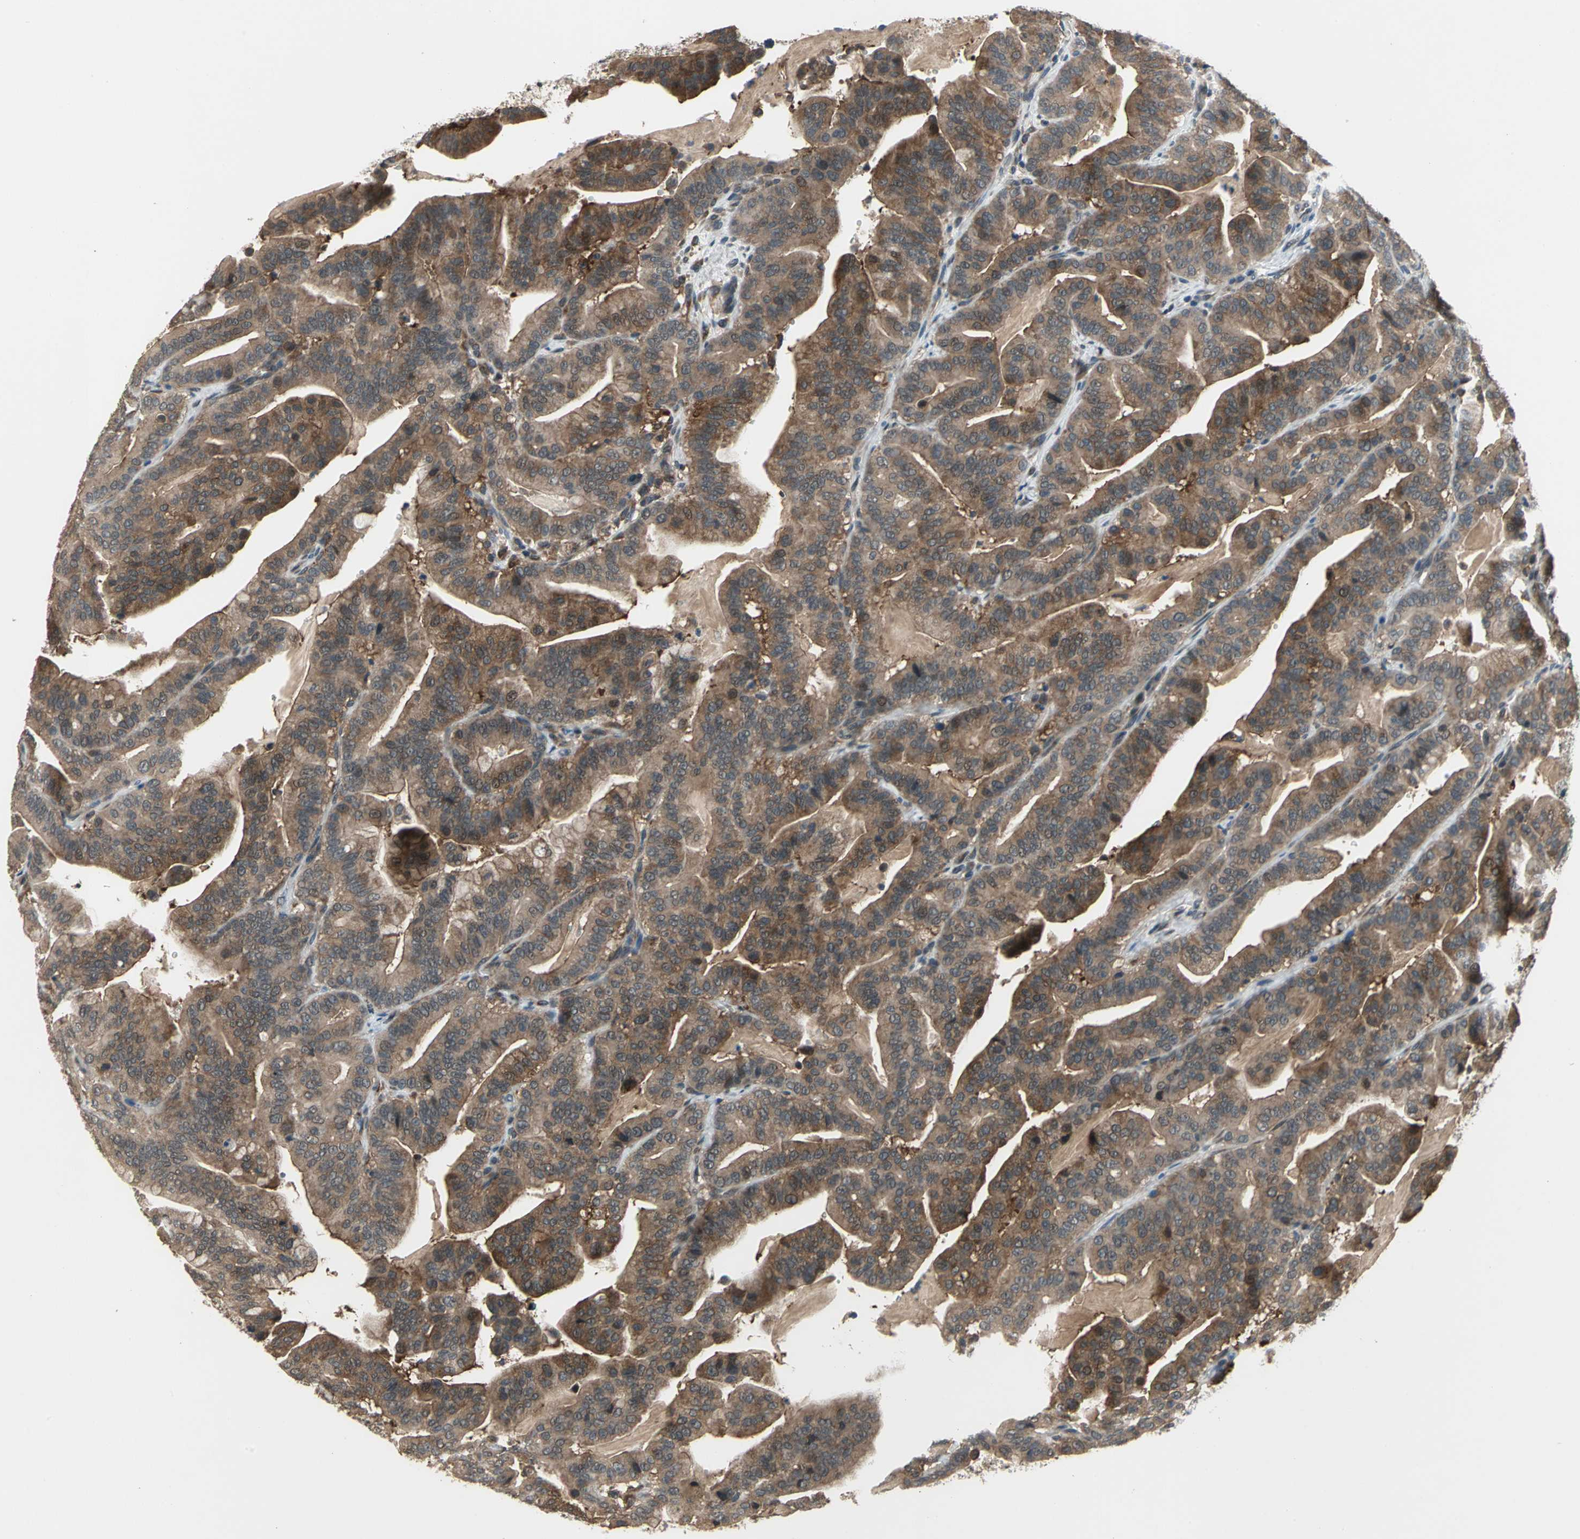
{"staining": {"intensity": "moderate", "quantity": ">75%", "location": "cytoplasmic/membranous"}, "tissue": "pancreatic cancer", "cell_type": "Tumor cells", "image_type": "cancer", "snomed": [{"axis": "morphology", "description": "Adenocarcinoma, NOS"}, {"axis": "topography", "description": "Pancreas"}], "caption": "Pancreatic cancer tissue shows moderate cytoplasmic/membranous staining in approximately >75% of tumor cells, visualized by immunohistochemistry. (IHC, brightfield microscopy, high magnification).", "gene": "NFKBIE", "patient": {"sex": "male", "age": 63}}